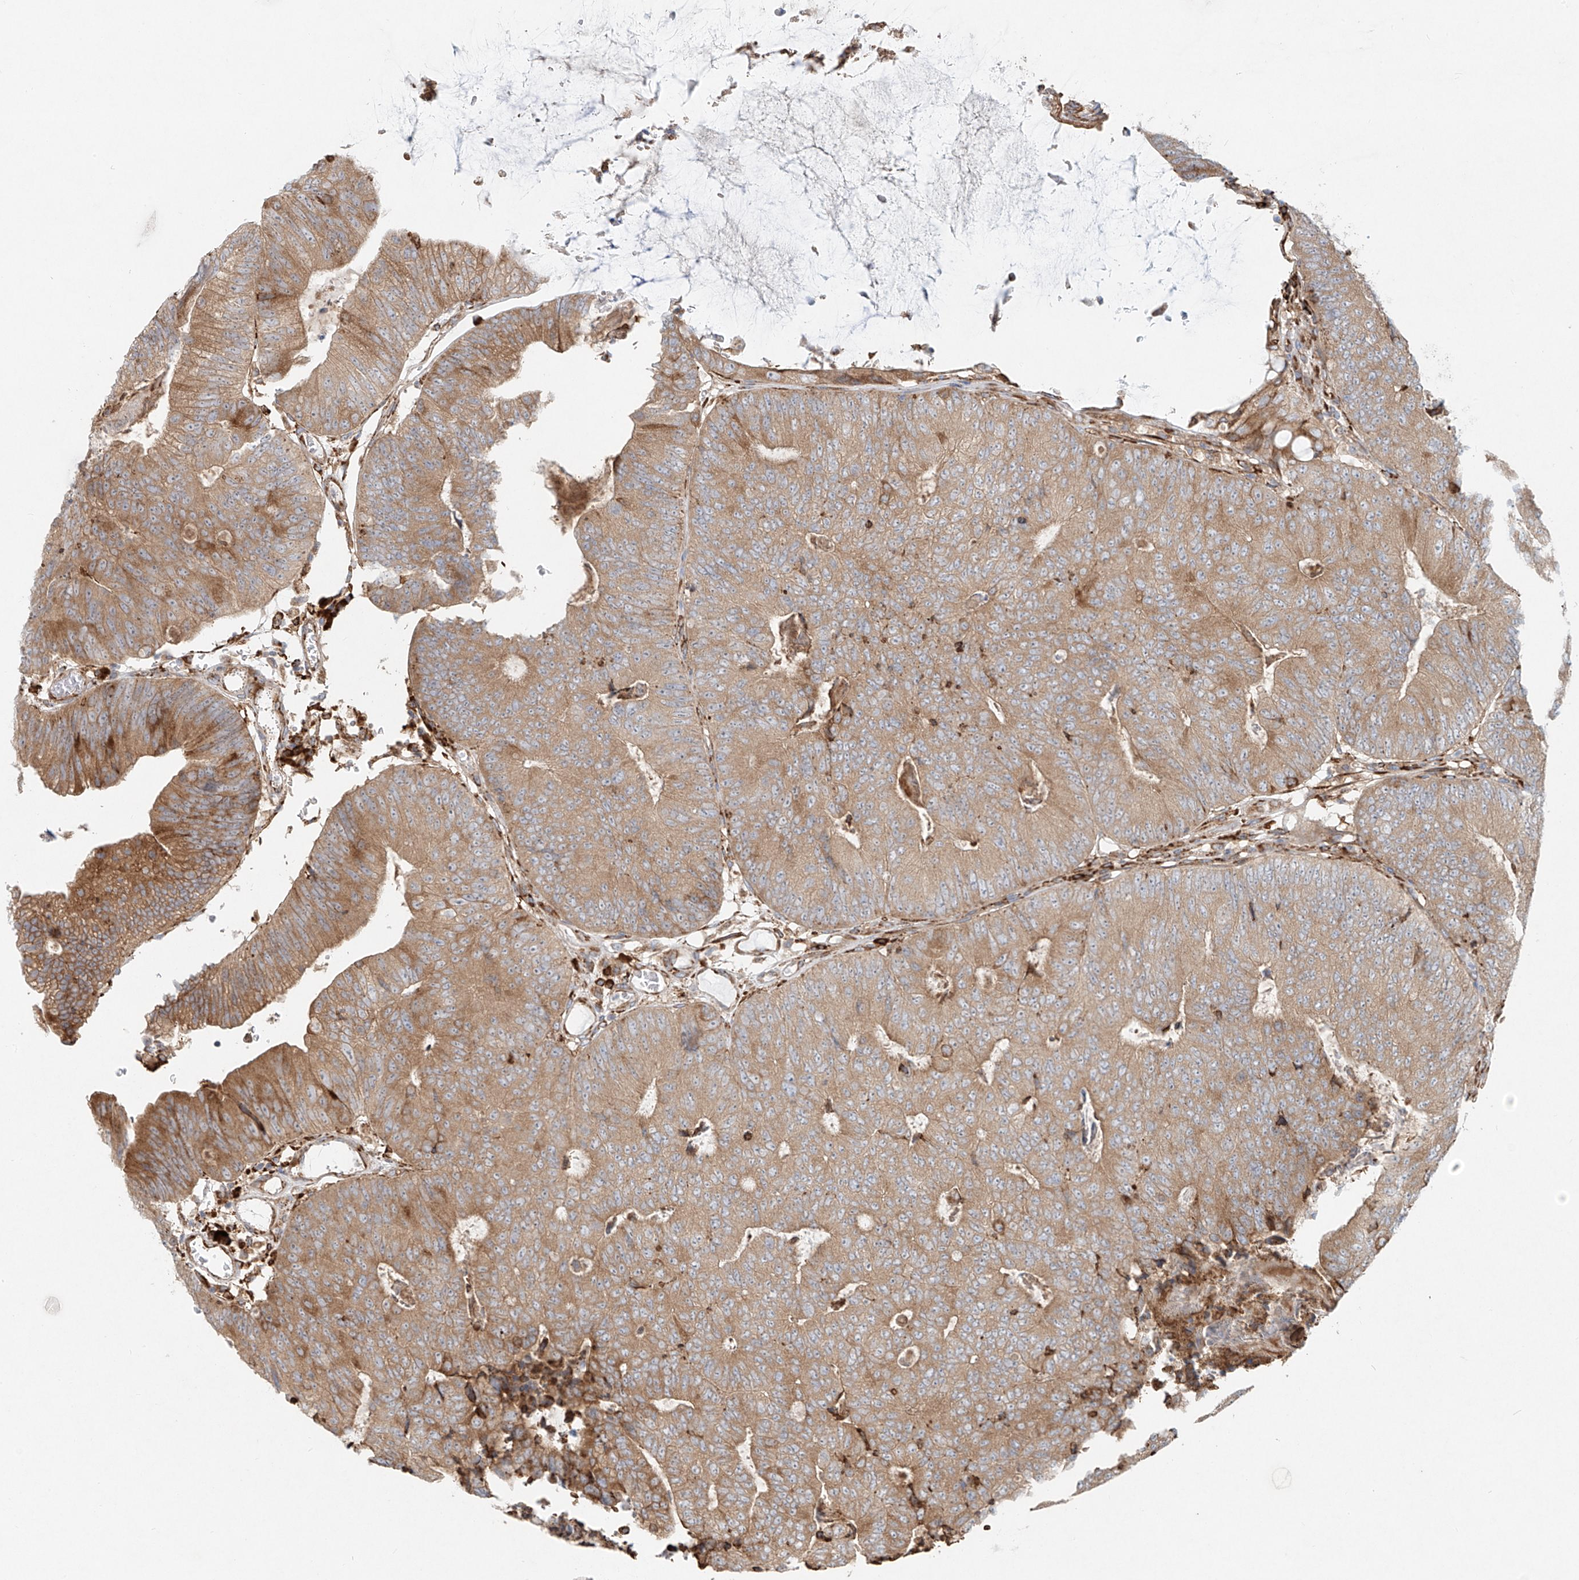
{"staining": {"intensity": "moderate", "quantity": ">75%", "location": "cytoplasmic/membranous"}, "tissue": "colorectal cancer", "cell_type": "Tumor cells", "image_type": "cancer", "snomed": [{"axis": "morphology", "description": "Adenocarcinoma, NOS"}, {"axis": "topography", "description": "Colon"}], "caption": "A brown stain labels moderate cytoplasmic/membranous expression of a protein in human adenocarcinoma (colorectal) tumor cells.", "gene": "EIPR1", "patient": {"sex": "female", "age": 67}}